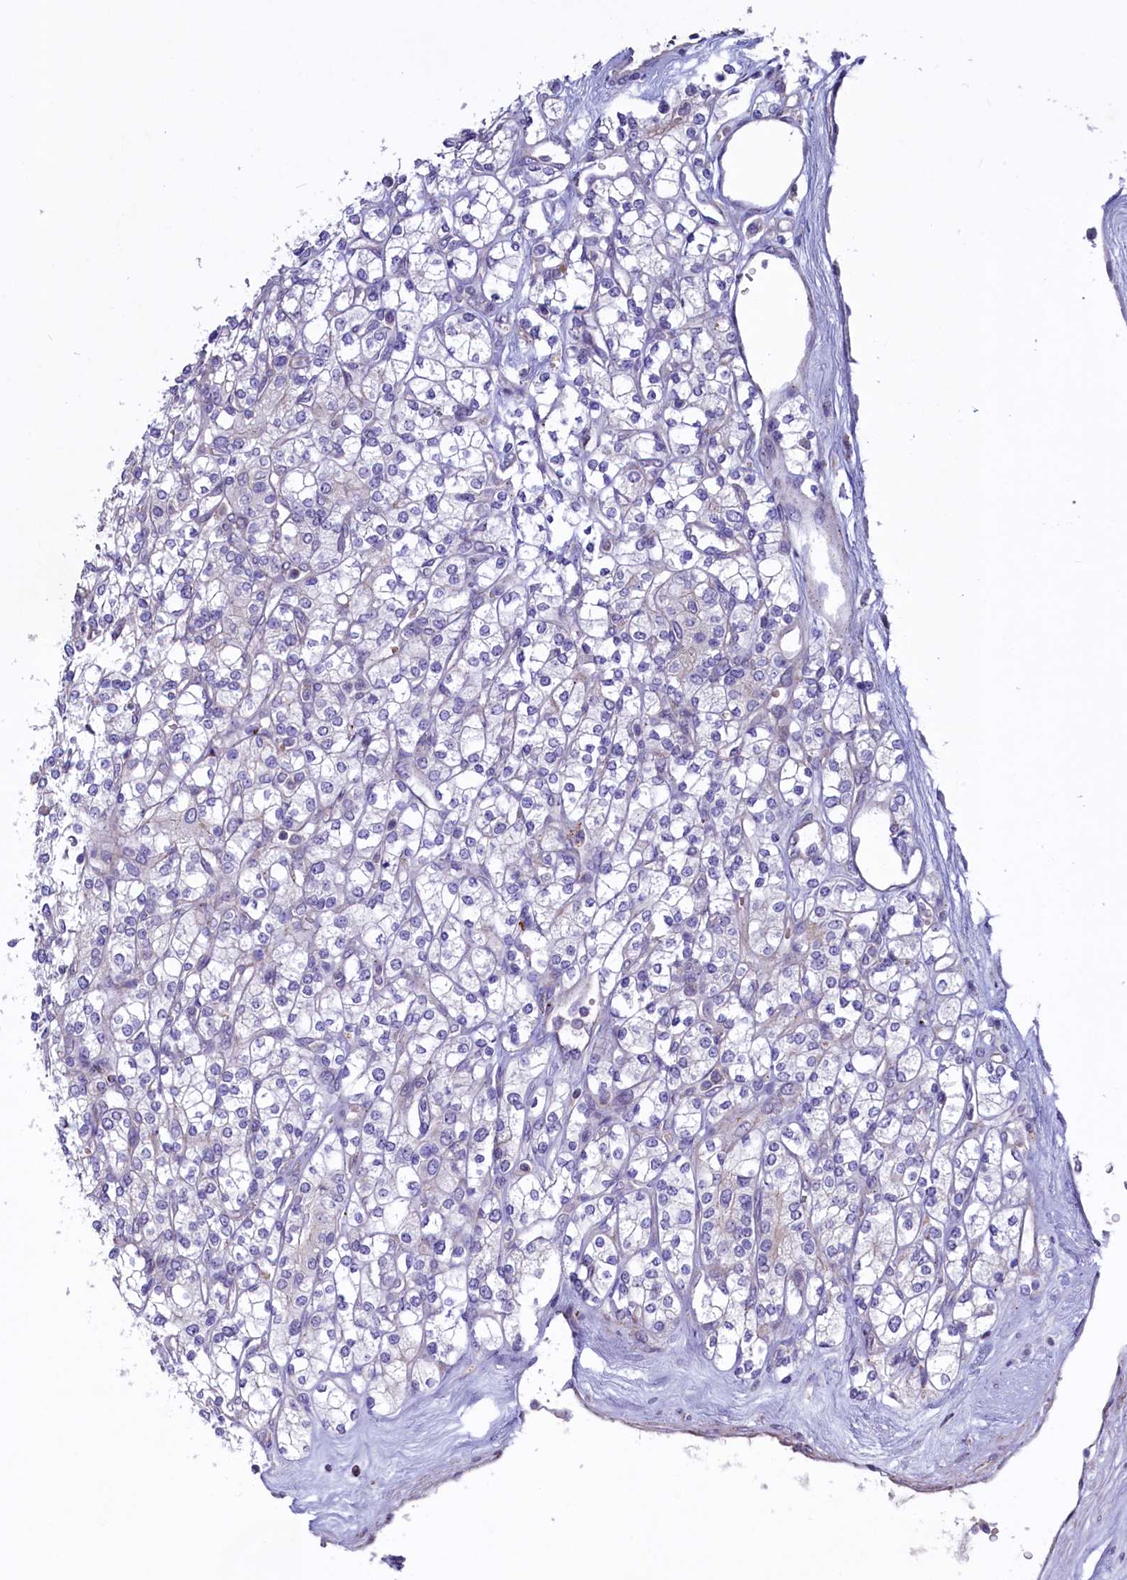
{"staining": {"intensity": "negative", "quantity": "none", "location": "none"}, "tissue": "renal cancer", "cell_type": "Tumor cells", "image_type": "cancer", "snomed": [{"axis": "morphology", "description": "Adenocarcinoma, NOS"}, {"axis": "topography", "description": "Kidney"}], "caption": "A histopathology image of adenocarcinoma (renal) stained for a protein shows no brown staining in tumor cells. (IHC, brightfield microscopy, high magnification).", "gene": "HYKK", "patient": {"sex": "male", "age": 77}}